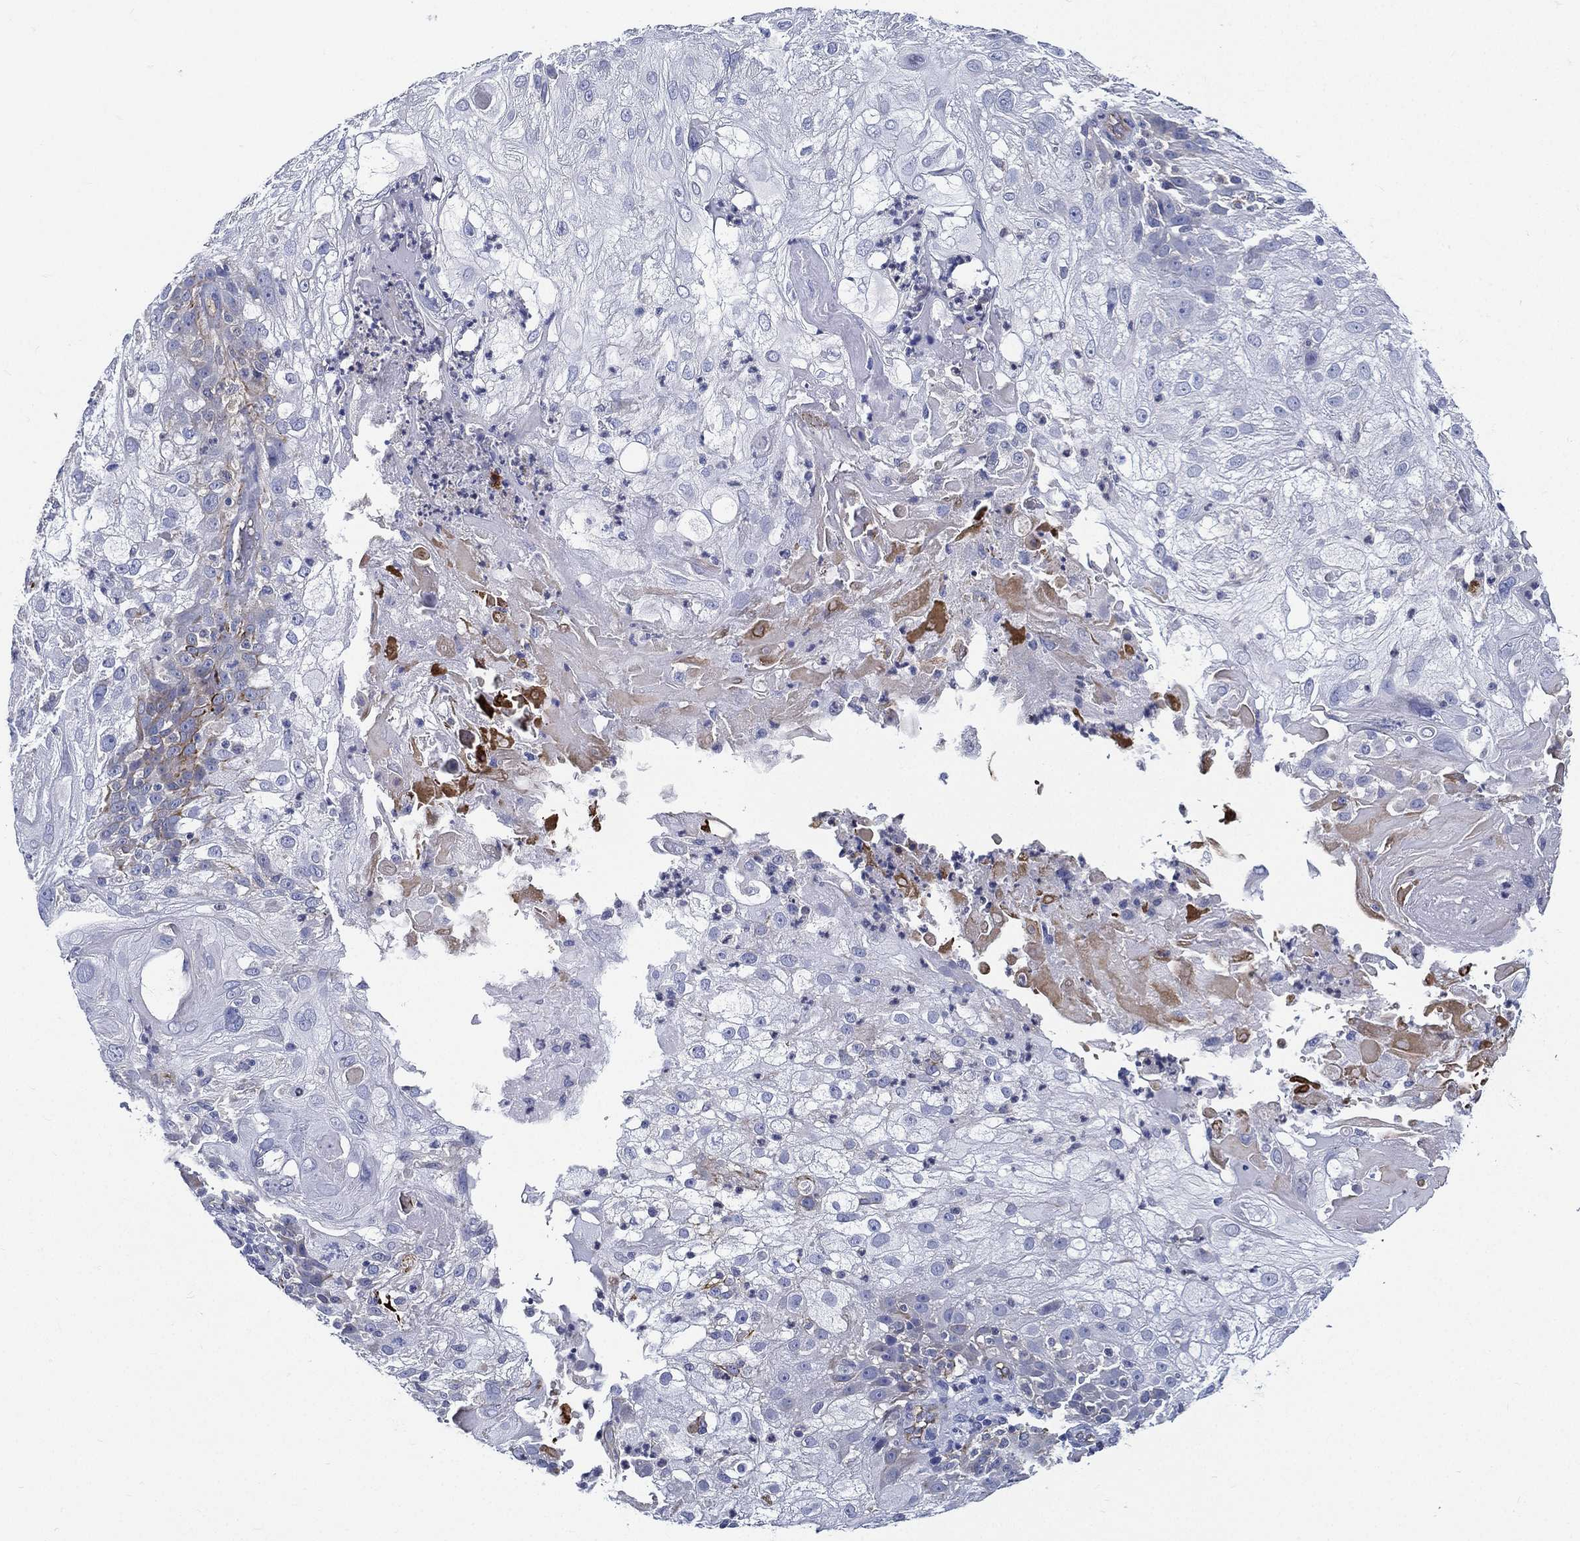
{"staining": {"intensity": "negative", "quantity": "none", "location": "none"}, "tissue": "skin cancer", "cell_type": "Tumor cells", "image_type": "cancer", "snomed": [{"axis": "morphology", "description": "Normal tissue, NOS"}, {"axis": "morphology", "description": "Squamous cell carcinoma, NOS"}, {"axis": "topography", "description": "Skin"}], "caption": "Tumor cells show no significant staining in skin cancer.", "gene": "NEDD9", "patient": {"sex": "female", "age": 83}}